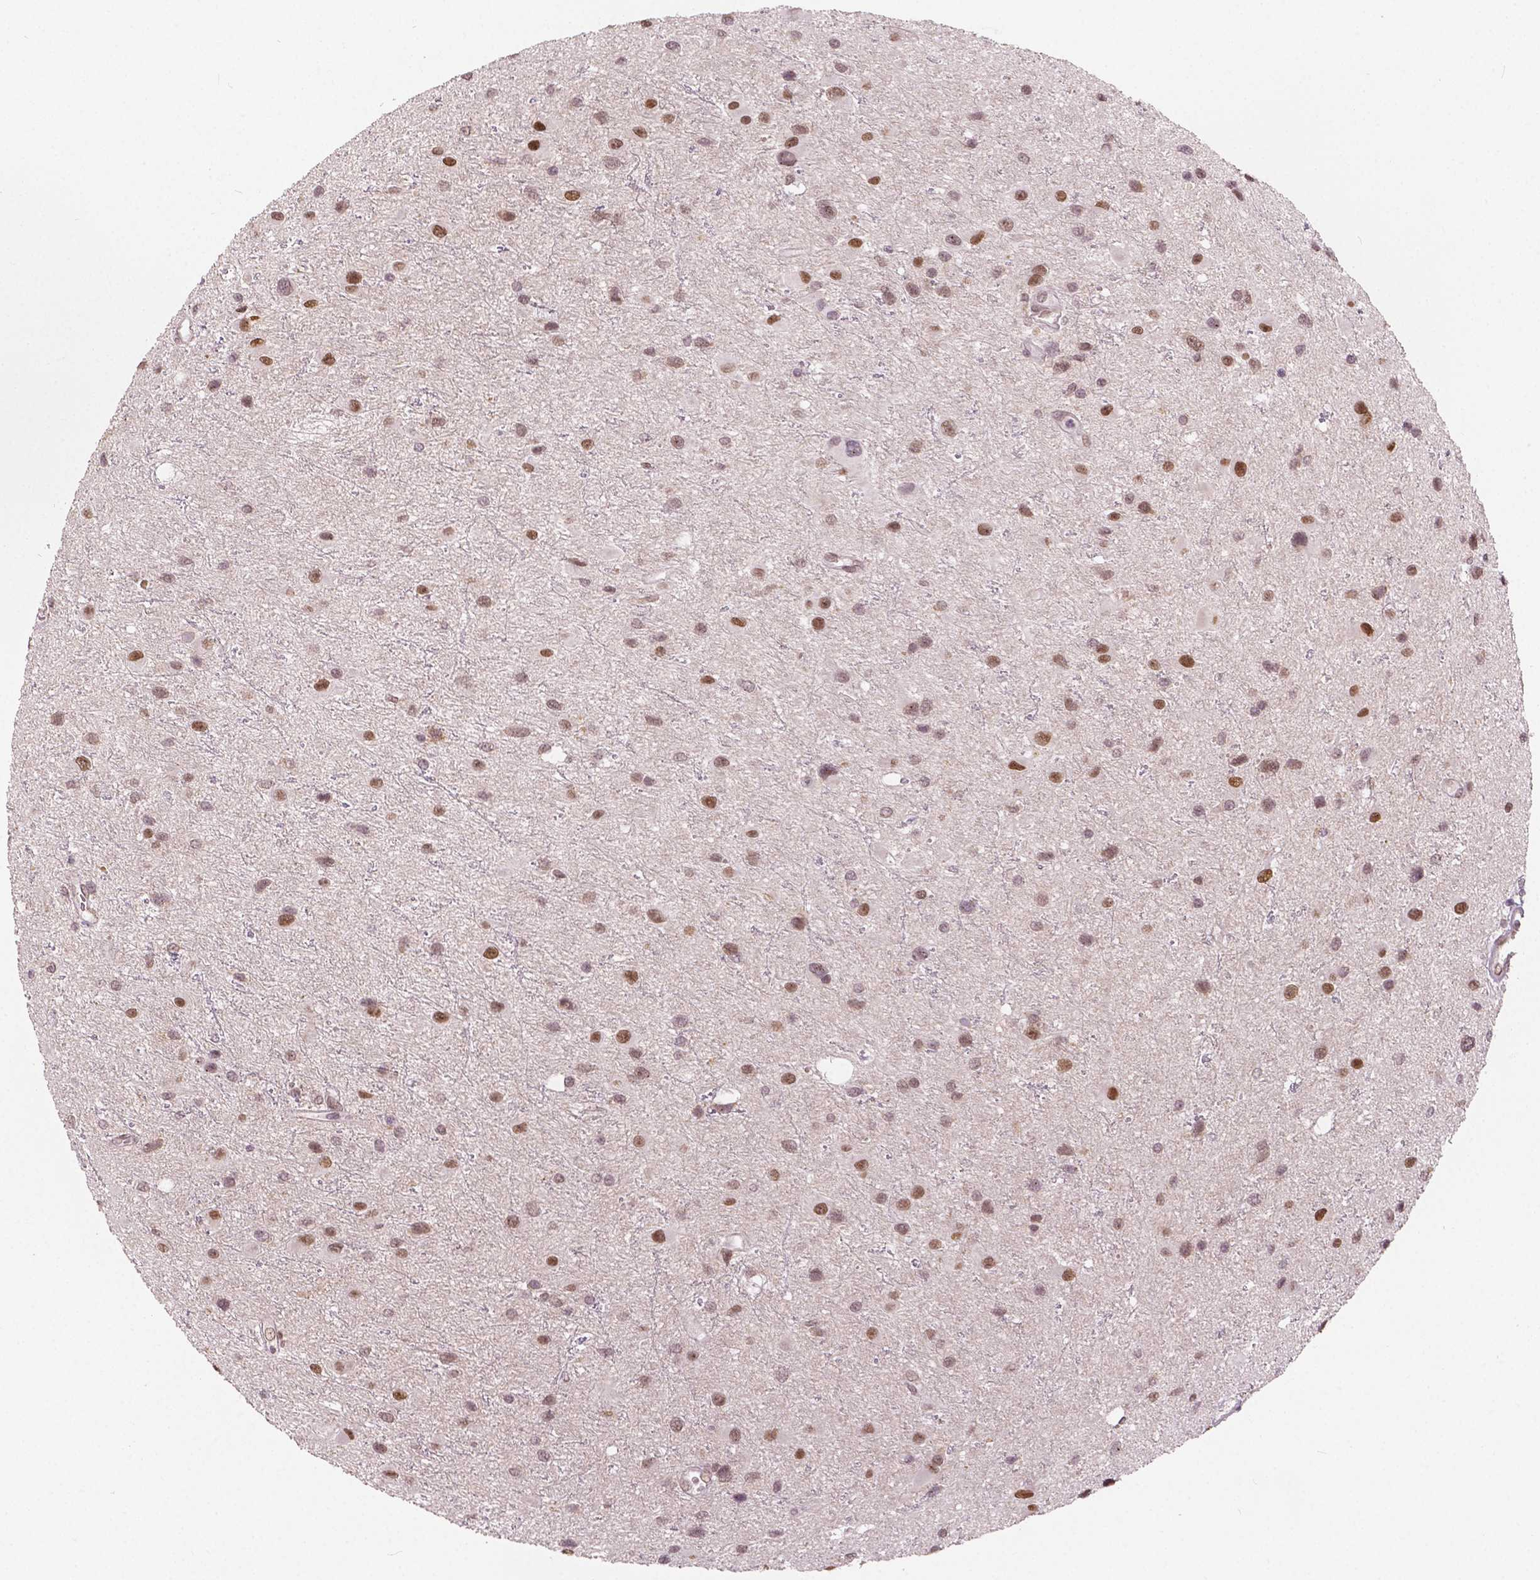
{"staining": {"intensity": "moderate", "quantity": ">75%", "location": "nuclear"}, "tissue": "glioma", "cell_type": "Tumor cells", "image_type": "cancer", "snomed": [{"axis": "morphology", "description": "Glioma, malignant, Low grade"}, {"axis": "topography", "description": "Brain"}], "caption": "Immunohistochemistry (IHC) staining of glioma, which displays medium levels of moderate nuclear staining in approximately >75% of tumor cells indicating moderate nuclear protein staining. The staining was performed using DAB (3,3'-diaminobenzidine) (brown) for protein detection and nuclei were counterstained in hematoxylin (blue).", "gene": "HMBOX1", "patient": {"sex": "female", "age": 32}}